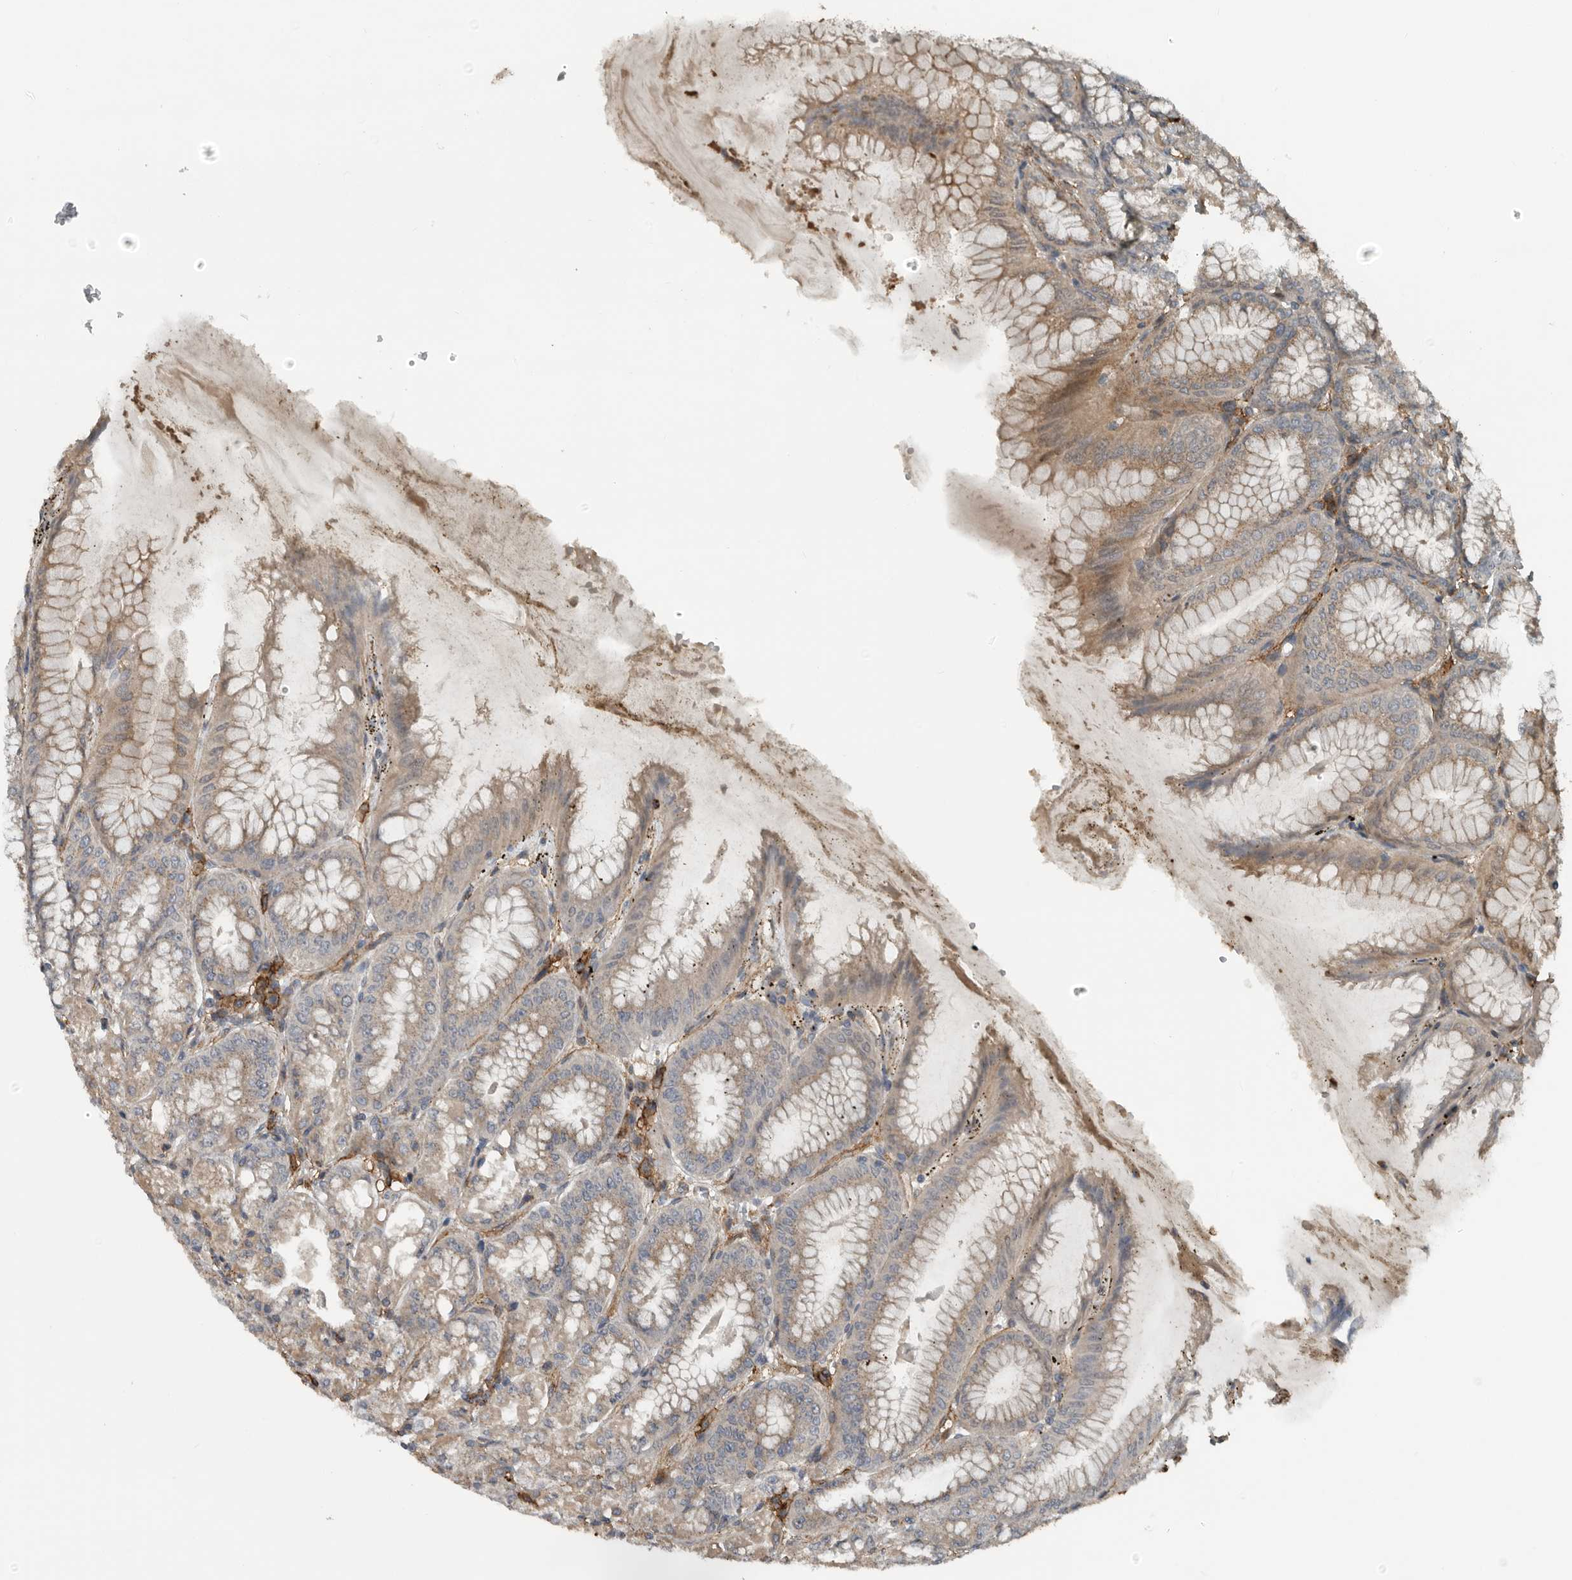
{"staining": {"intensity": "moderate", "quantity": ">75%", "location": "cytoplasmic/membranous"}, "tissue": "stomach", "cell_type": "Glandular cells", "image_type": "normal", "snomed": [{"axis": "morphology", "description": "Normal tissue, NOS"}, {"axis": "topography", "description": "Stomach, lower"}], "caption": "Protein expression analysis of unremarkable stomach displays moderate cytoplasmic/membranous expression in about >75% of glandular cells.", "gene": "AMFR", "patient": {"sex": "male", "age": 71}}